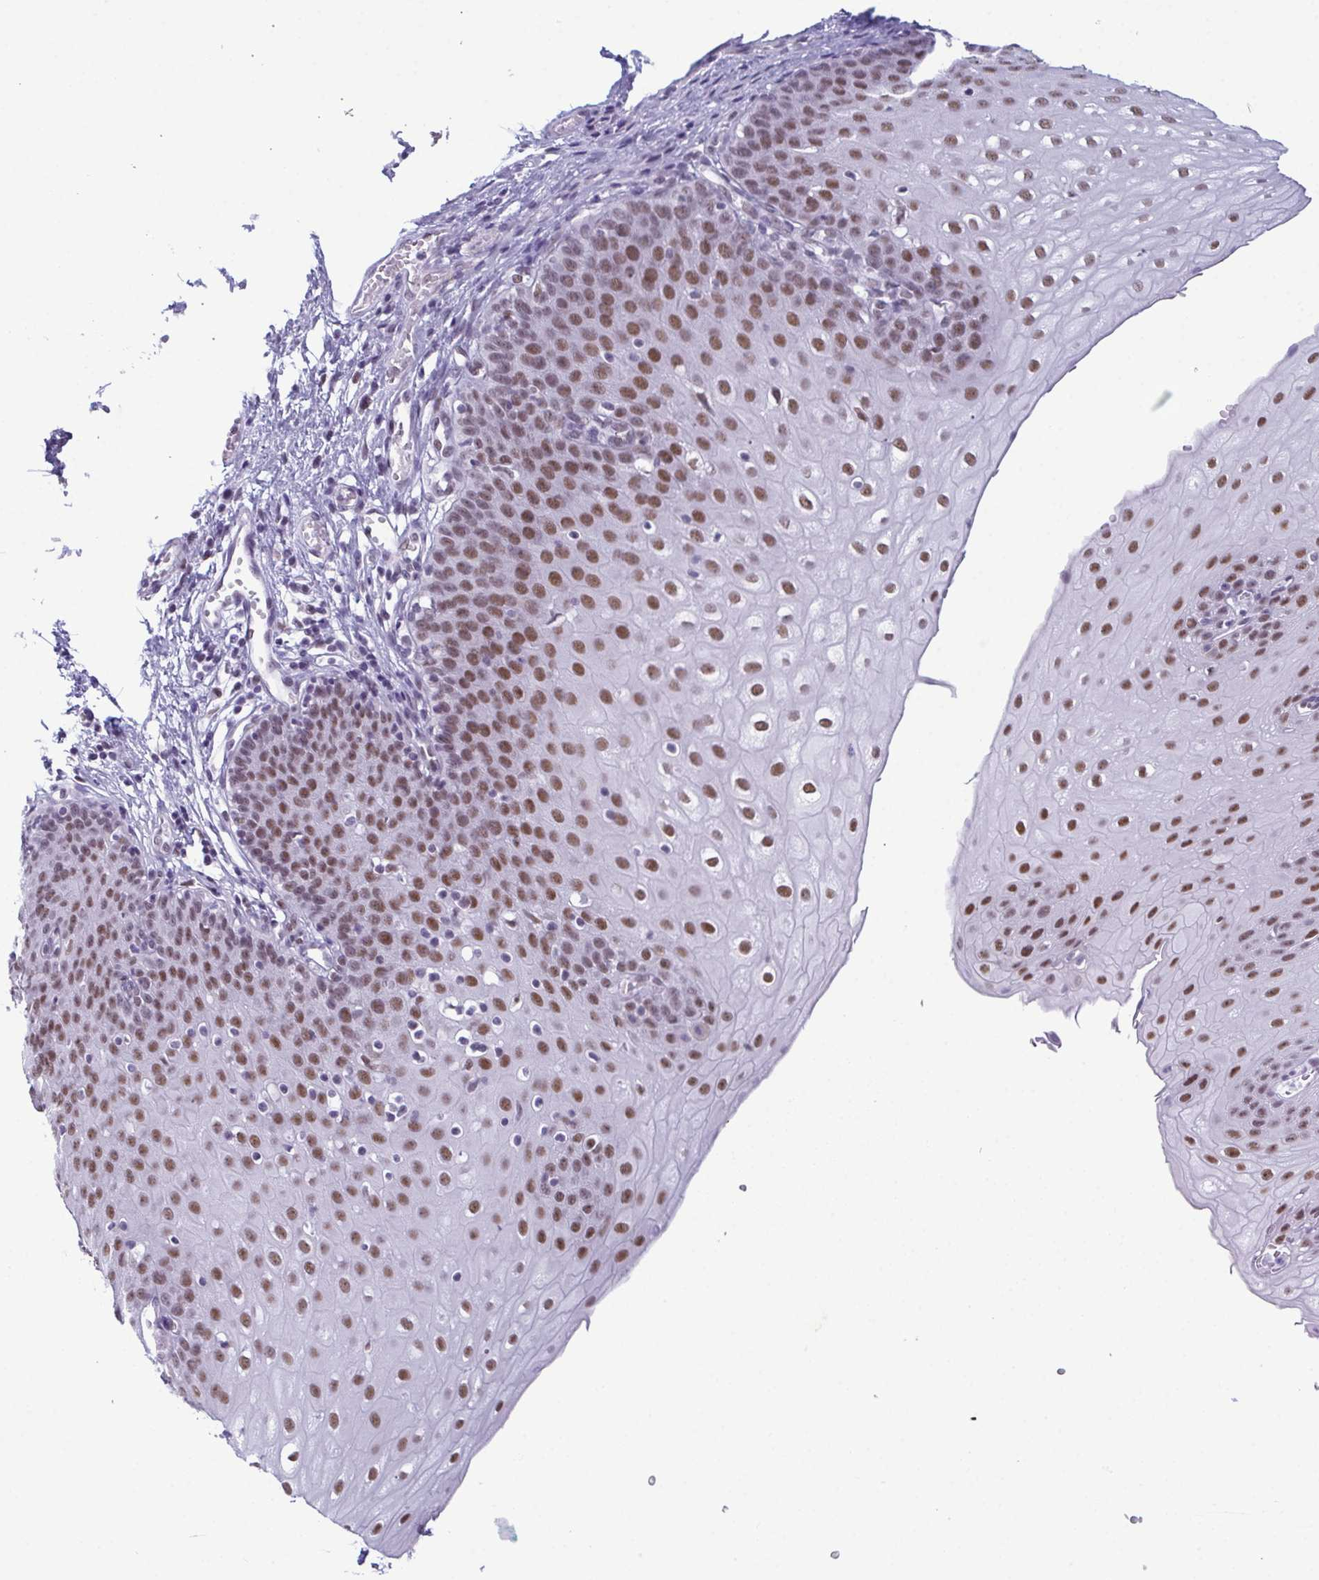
{"staining": {"intensity": "moderate", "quantity": ">75%", "location": "nuclear"}, "tissue": "esophagus", "cell_type": "Squamous epithelial cells", "image_type": "normal", "snomed": [{"axis": "morphology", "description": "Normal tissue, NOS"}, {"axis": "topography", "description": "Esophagus"}], "caption": "Brown immunohistochemical staining in normal esophagus demonstrates moderate nuclear expression in about >75% of squamous epithelial cells.", "gene": "RBM7", "patient": {"sex": "male", "age": 71}}